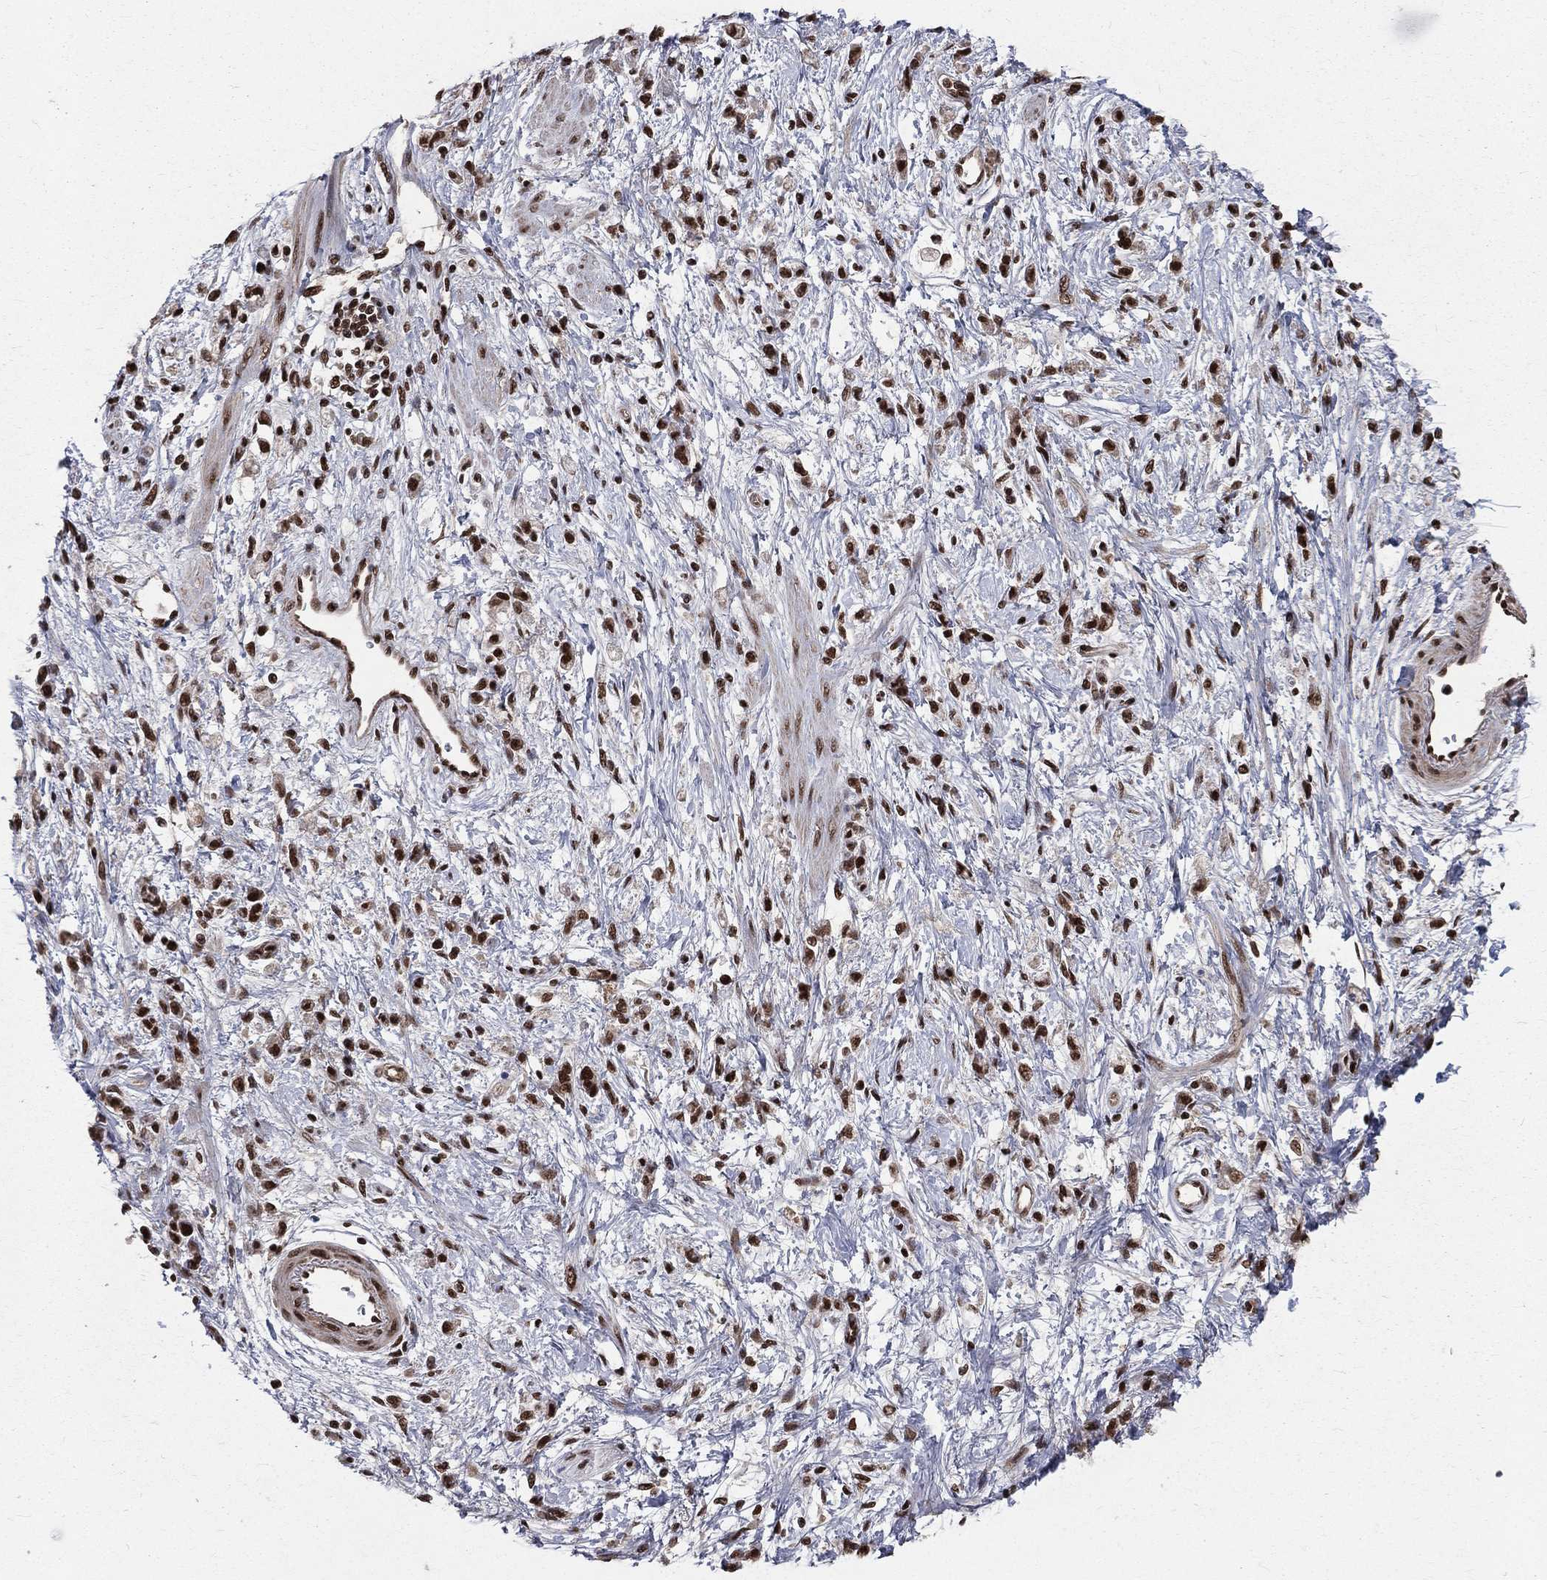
{"staining": {"intensity": "strong", "quantity": ">75%", "location": "nuclear"}, "tissue": "stomach cancer", "cell_type": "Tumor cells", "image_type": "cancer", "snomed": [{"axis": "morphology", "description": "Adenocarcinoma, NOS"}, {"axis": "topography", "description": "Stomach"}], "caption": "Stomach cancer stained for a protein displays strong nuclear positivity in tumor cells. The protein of interest is shown in brown color, while the nuclei are stained blue.", "gene": "SMC3", "patient": {"sex": "female", "age": 60}}